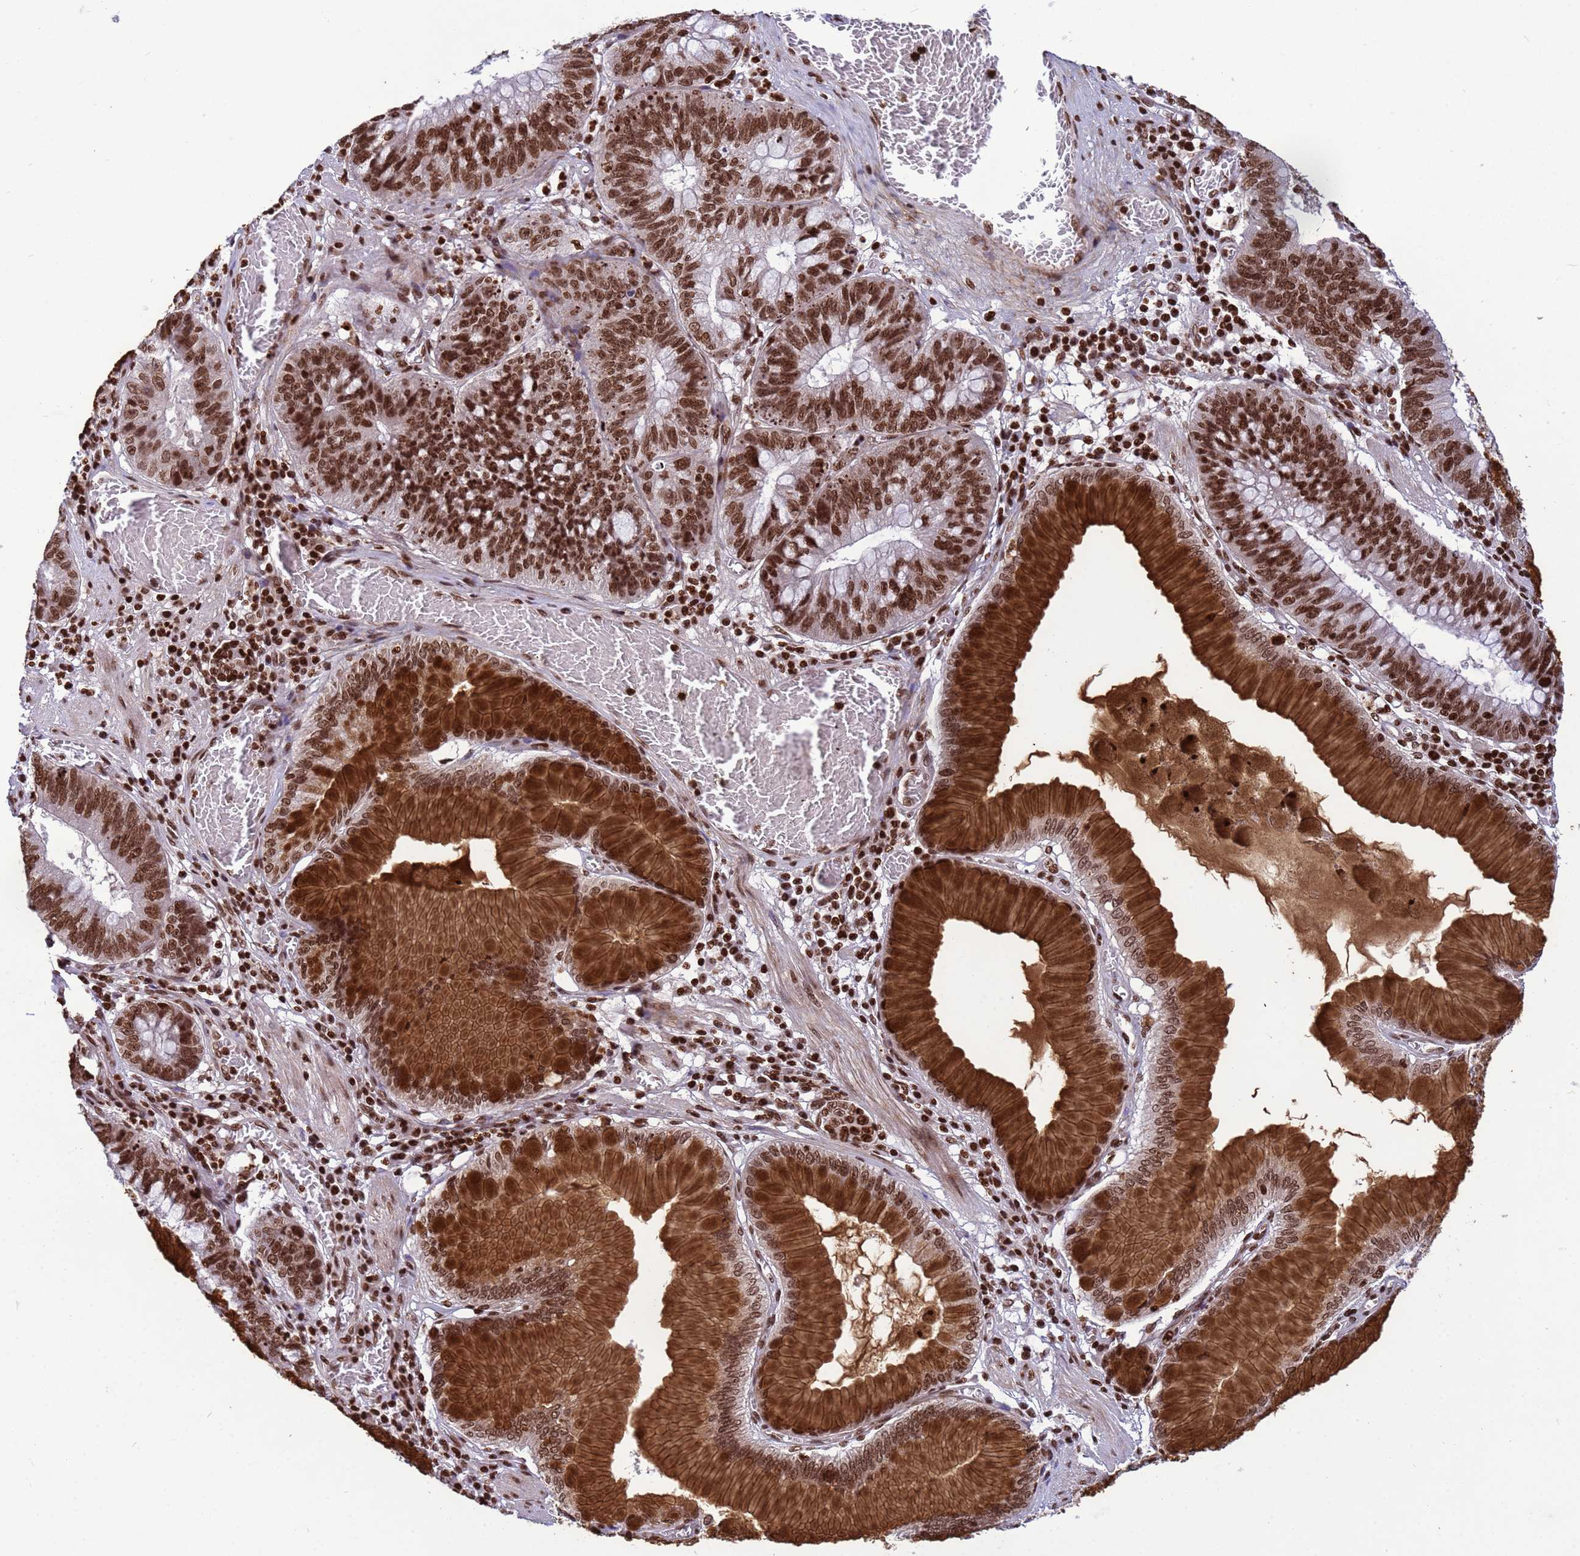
{"staining": {"intensity": "strong", "quantity": ">75%", "location": "nuclear"}, "tissue": "stomach cancer", "cell_type": "Tumor cells", "image_type": "cancer", "snomed": [{"axis": "morphology", "description": "Adenocarcinoma, NOS"}, {"axis": "topography", "description": "Stomach"}], "caption": "An immunohistochemistry (IHC) photomicrograph of tumor tissue is shown. Protein staining in brown highlights strong nuclear positivity in stomach adenocarcinoma within tumor cells.", "gene": "H3-3B", "patient": {"sex": "male", "age": 59}}